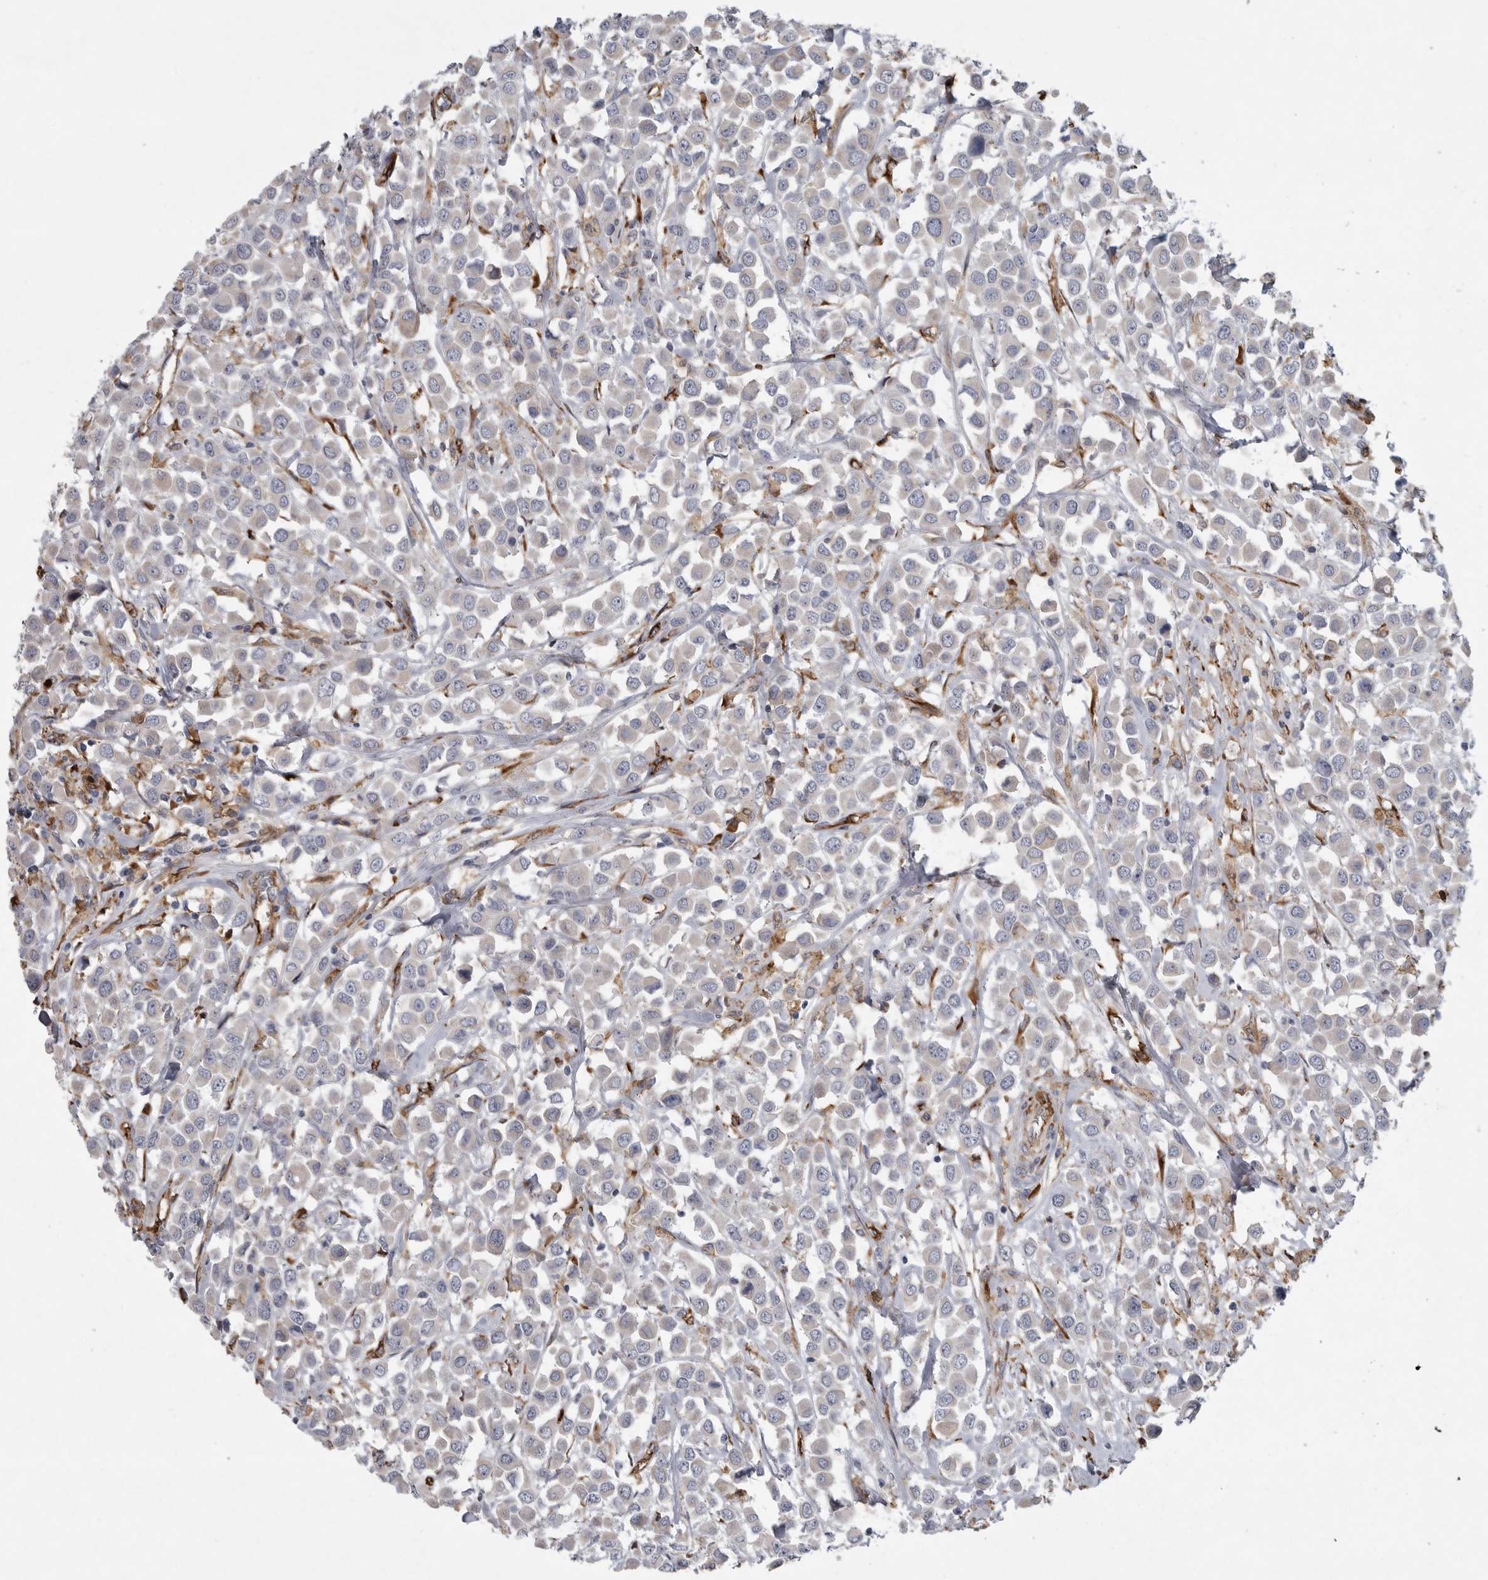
{"staining": {"intensity": "negative", "quantity": "none", "location": "none"}, "tissue": "breast cancer", "cell_type": "Tumor cells", "image_type": "cancer", "snomed": [{"axis": "morphology", "description": "Duct carcinoma"}, {"axis": "topography", "description": "Breast"}], "caption": "An image of human infiltrating ductal carcinoma (breast) is negative for staining in tumor cells.", "gene": "MINPP1", "patient": {"sex": "female", "age": 61}}